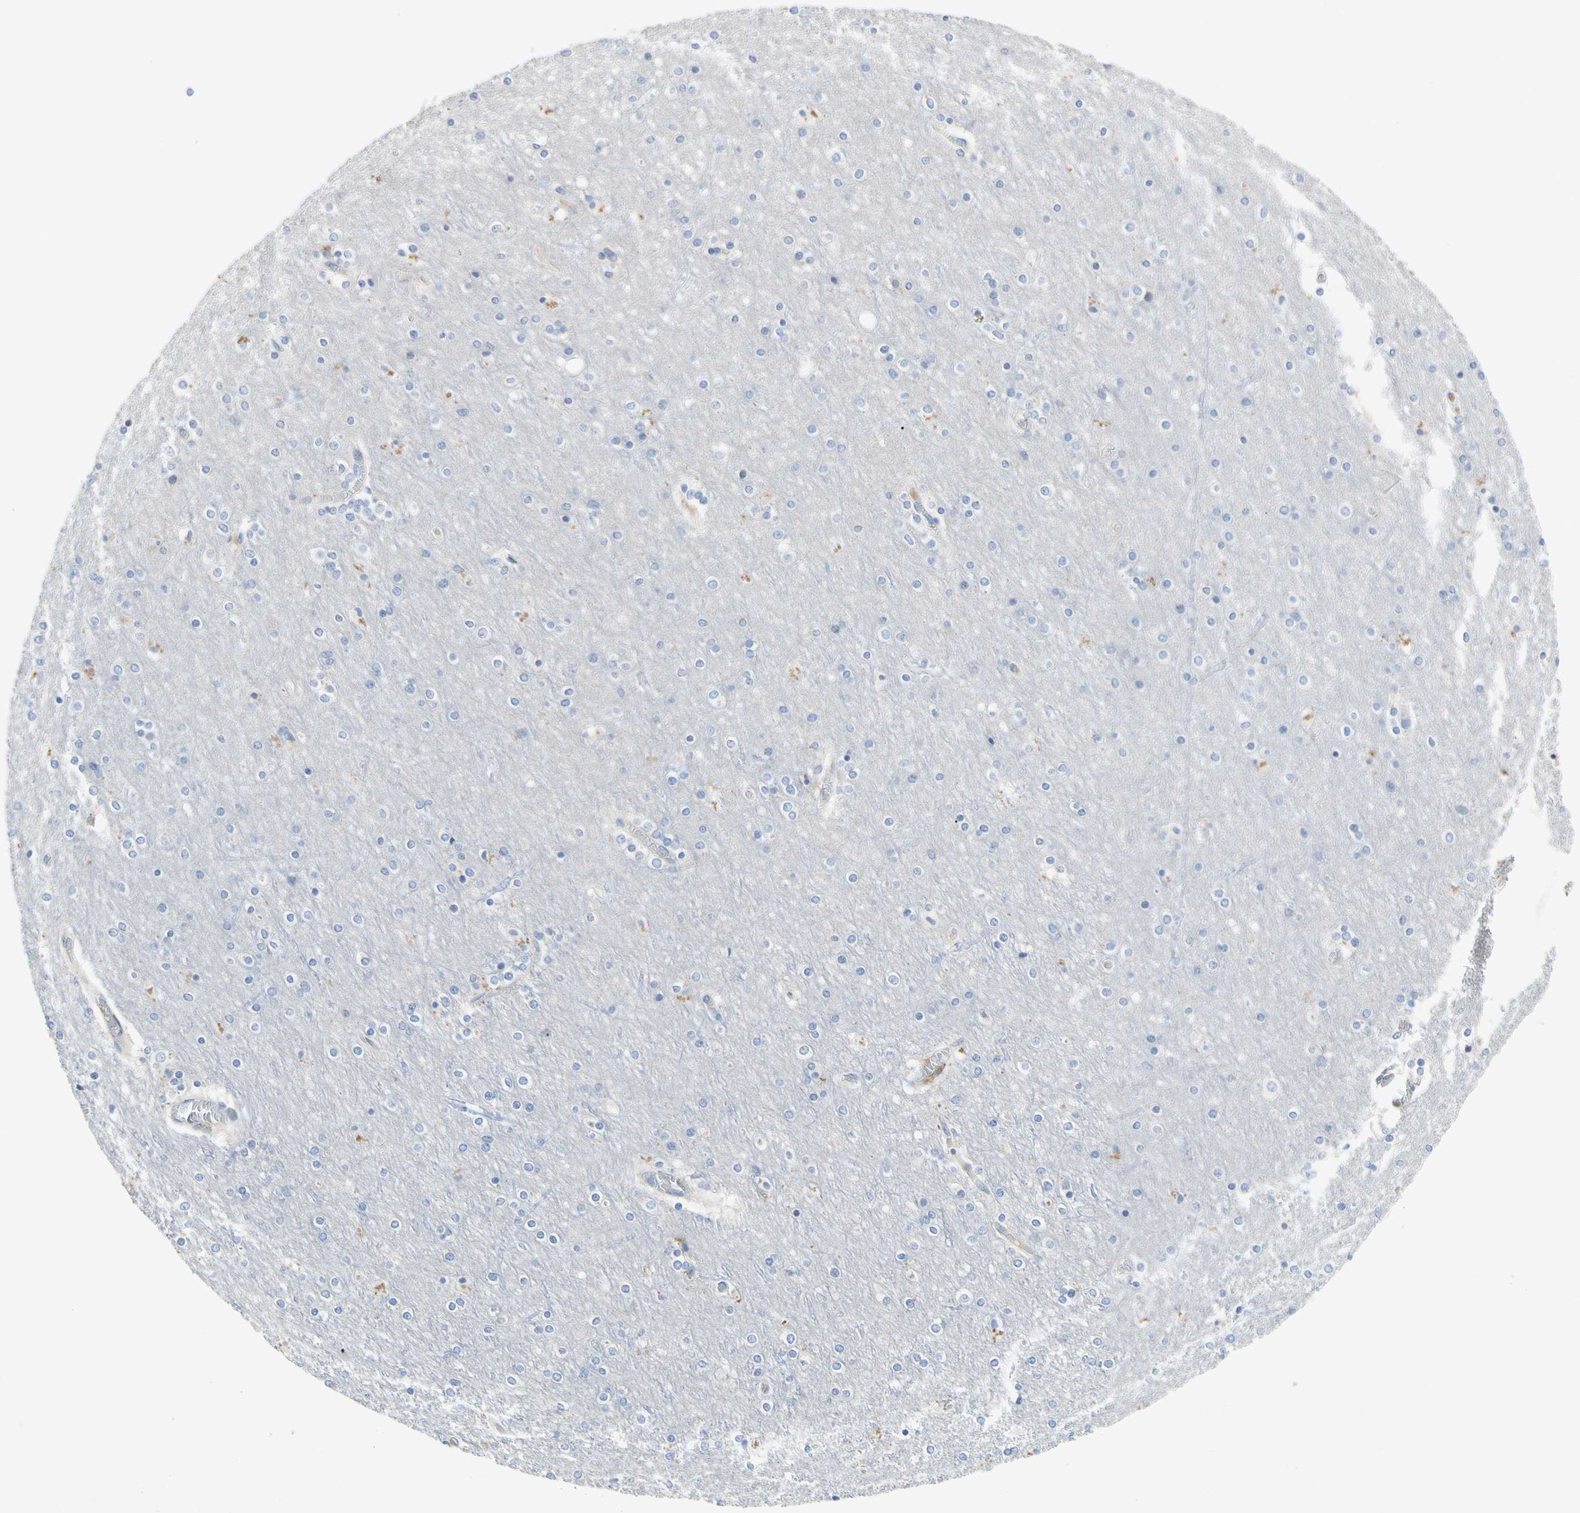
{"staining": {"intensity": "negative", "quantity": "none", "location": "none"}, "tissue": "cerebral cortex", "cell_type": "Endothelial cells", "image_type": "normal", "snomed": [{"axis": "morphology", "description": "Normal tissue, NOS"}, {"axis": "topography", "description": "Cerebral cortex"}], "caption": "Photomicrograph shows no protein expression in endothelial cells of benign cerebral cortex.", "gene": "GAS6", "patient": {"sex": "female", "age": 54}}